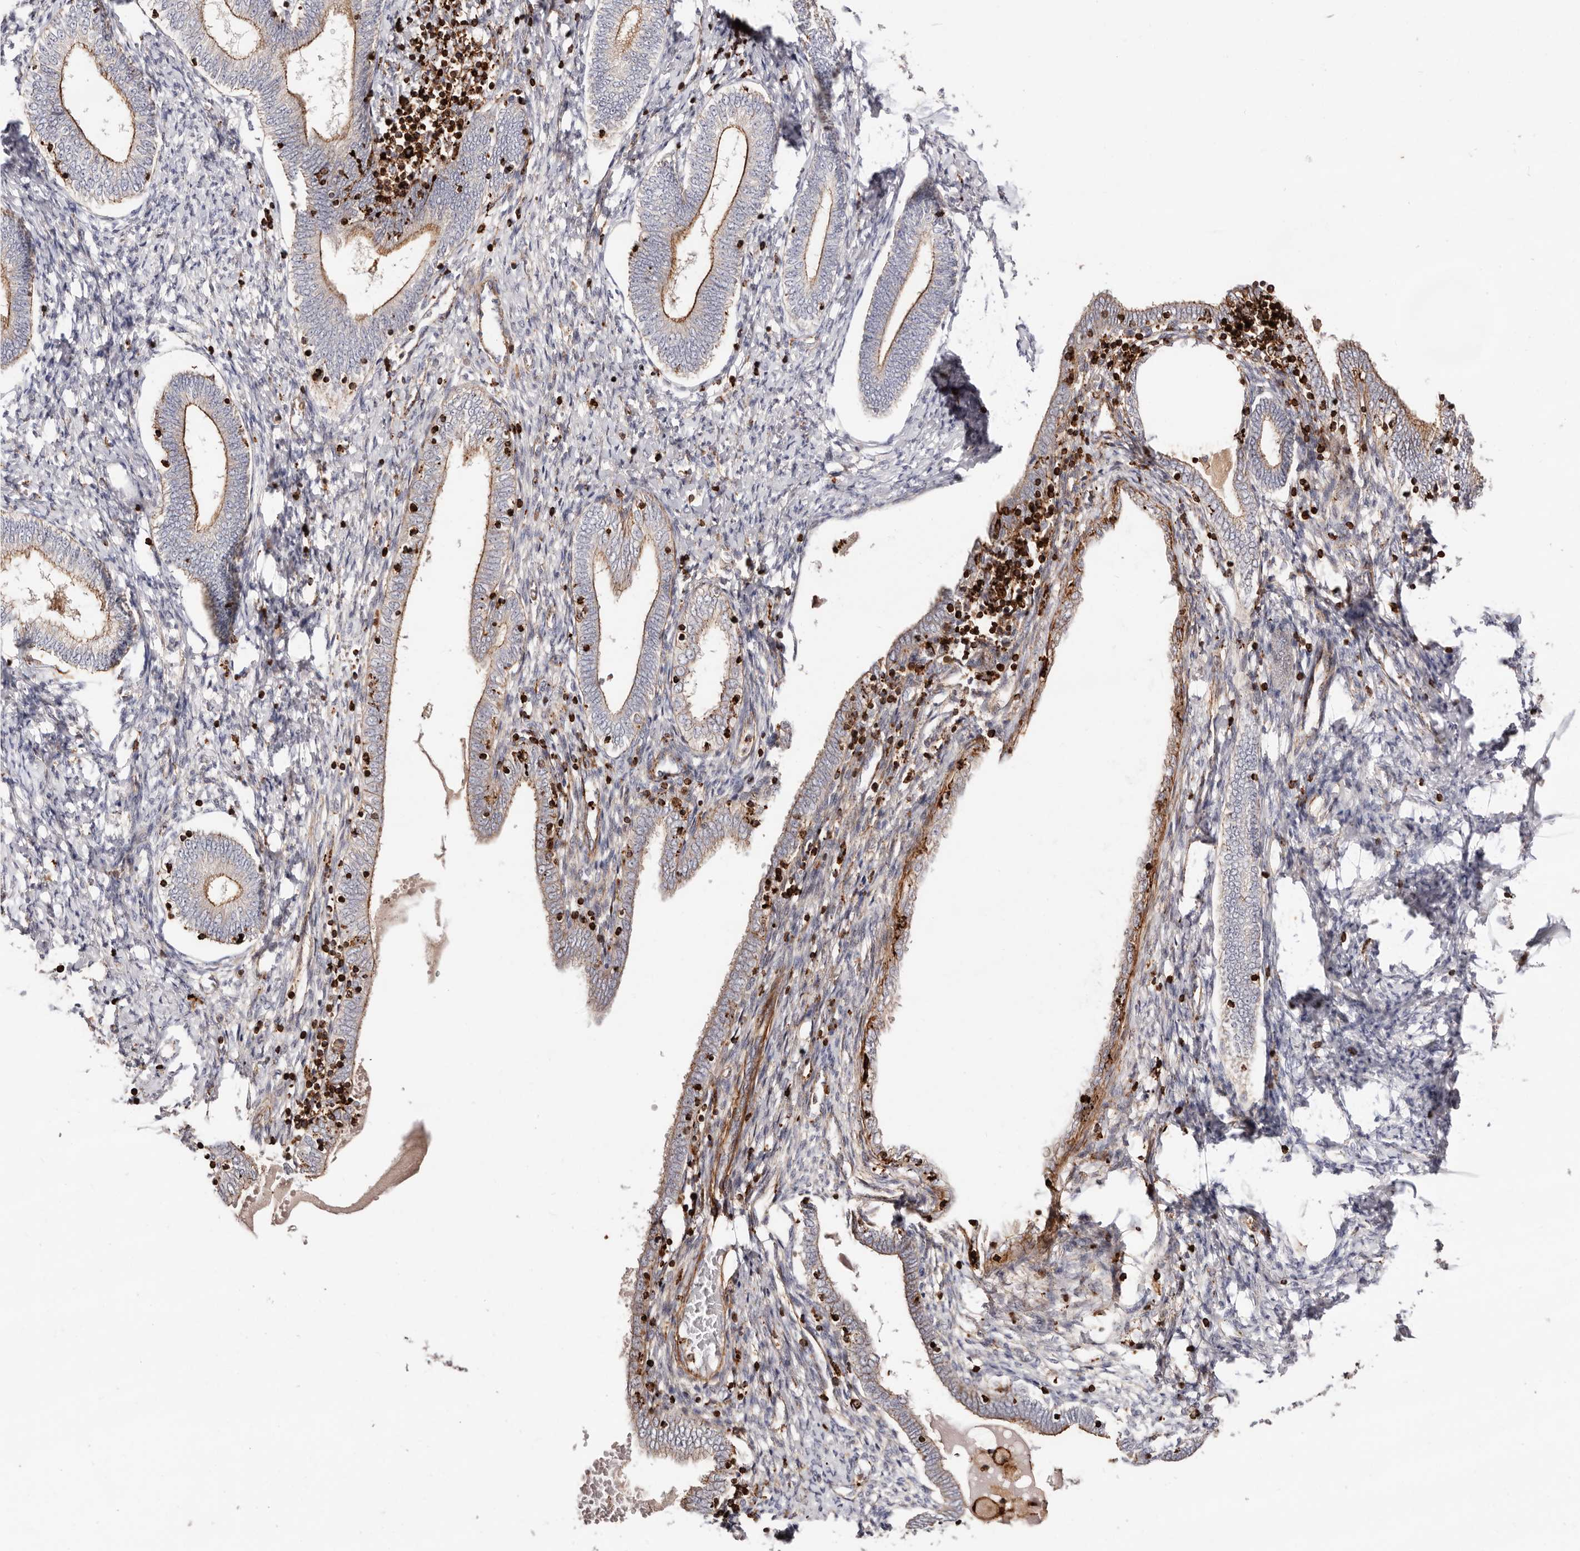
{"staining": {"intensity": "weak", "quantity": "25%-75%", "location": "cytoplasmic/membranous"}, "tissue": "endometrium", "cell_type": "Cells in endometrial stroma", "image_type": "normal", "snomed": [{"axis": "morphology", "description": "Normal tissue, NOS"}, {"axis": "topography", "description": "Endometrium"}], "caption": "Endometrium stained with IHC exhibits weak cytoplasmic/membranous positivity in approximately 25%-75% of cells in endometrial stroma.", "gene": "PTPN22", "patient": {"sex": "female", "age": 72}}